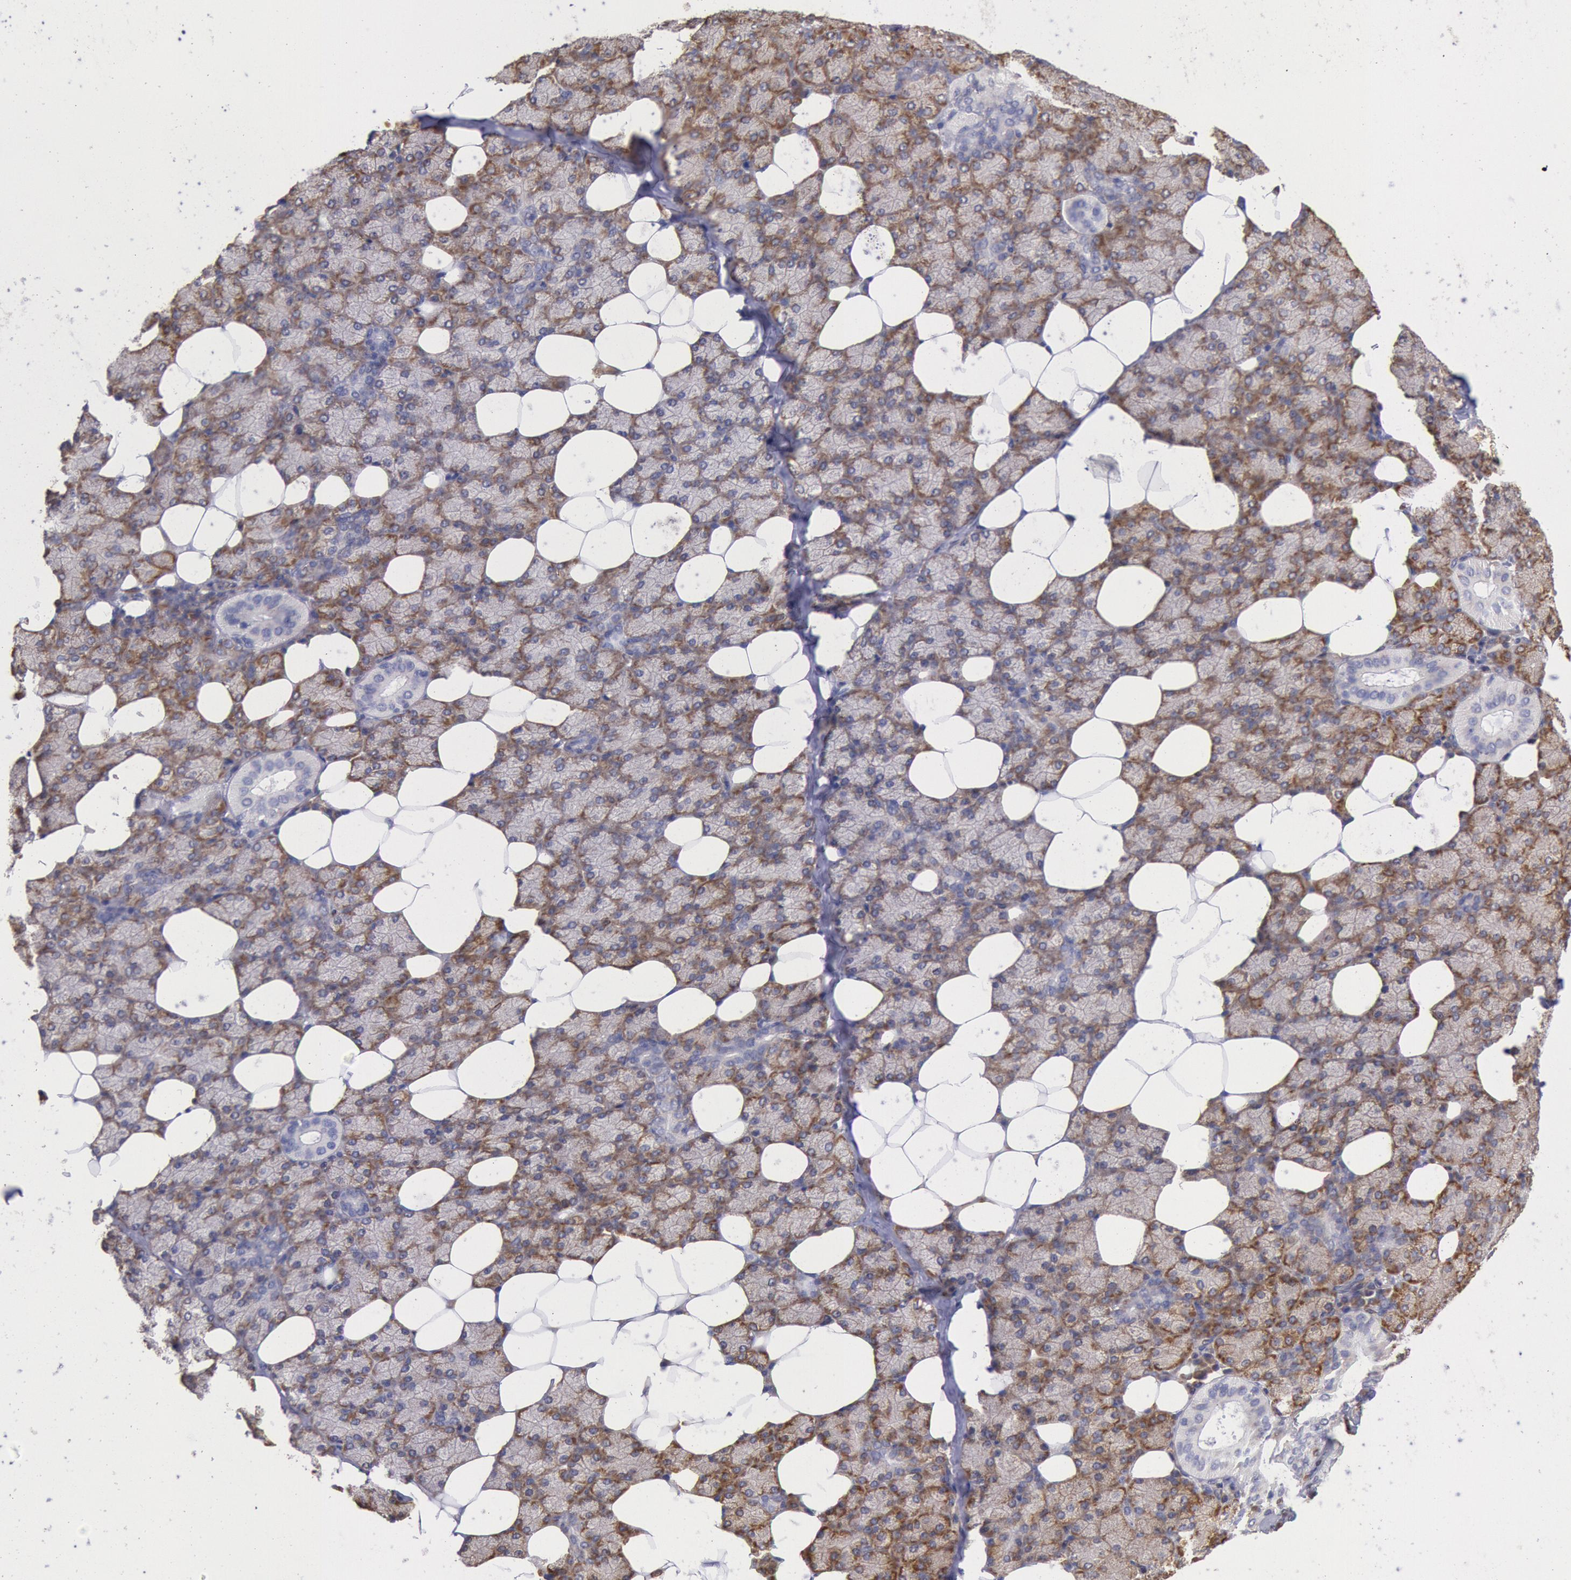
{"staining": {"intensity": "moderate", "quantity": "25%-75%", "location": "cytoplasmic/membranous"}, "tissue": "salivary gland", "cell_type": "Glandular cells", "image_type": "normal", "snomed": [{"axis": "morphology", "description": "Normal tissue, NOS"}, {"axis": "topography", "description": "Lymph node"}, {"axis": "topography", "description": "Salivary gland"}], "caption": "The histopathology image displays a brown stain indicating the presence of a protein in the cytoplasmic/membranous of glandular cells in salivary gland. Immunohistochemistry stains the protein in brown and the nuclei are stained blue.", "gene": "DRG1", "patient": {"sex": "male", "age": 8}}